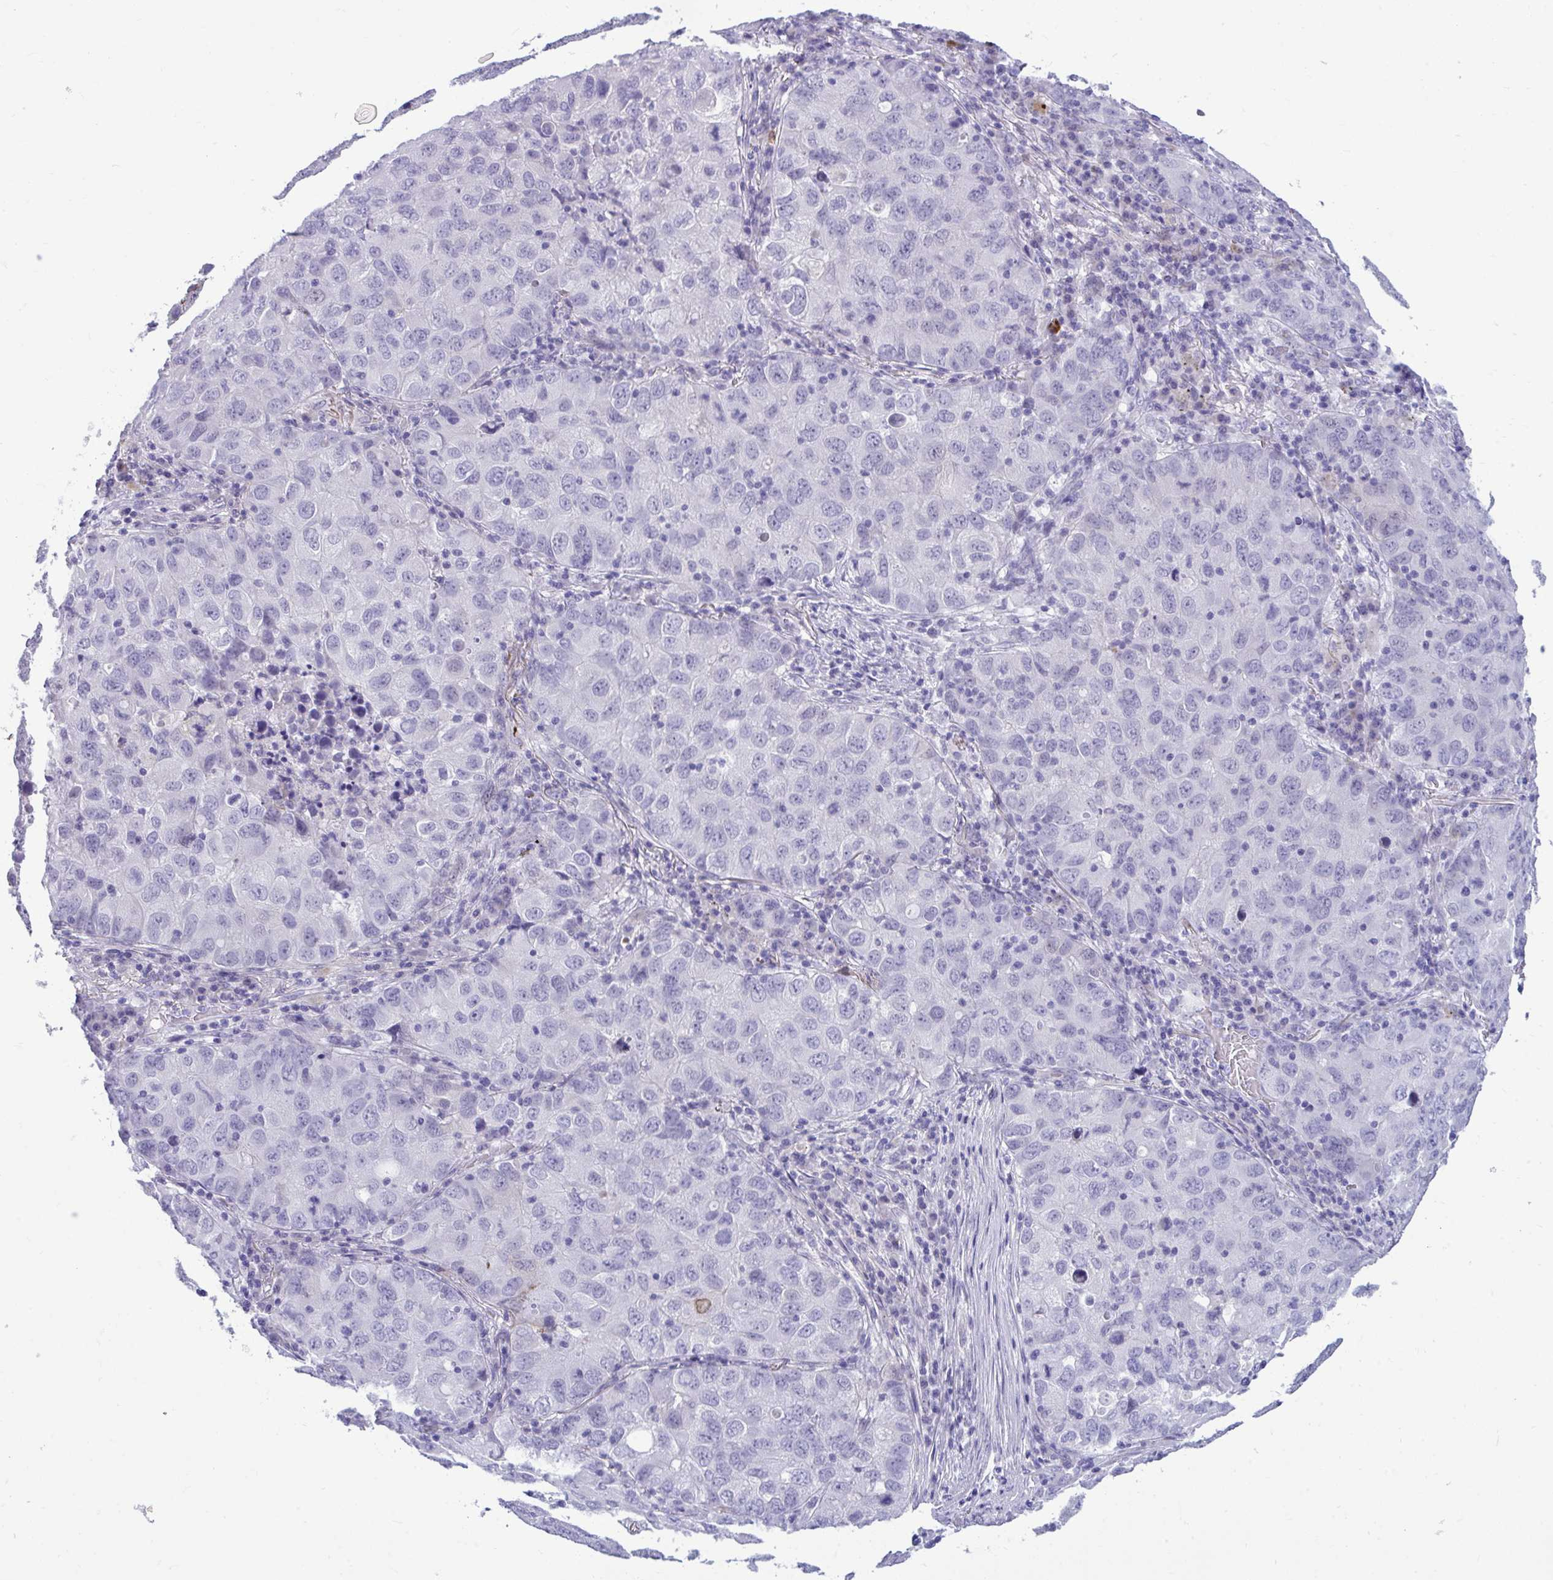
{"staining": {"intensity": "negative", "quantity": "none", "location": "none"}, "tissue": "lung cancer", "cell_type": "Tumor cells", "image_type": "cancer", "snomed": [{"axis": "morphology", "description": "Normal morphology"}, {"axis": "morphology", "description": "Adenocarcinoma, NOS"}, {"axis": "topography", "description": "Lymph node"}, {"axis": "topography", "description": "Lung"}], "caption": "Immunohistochemistry micrograph of neoplastic tissue: lung adenocarcinoma stained with DAB (3,3'-diaminobenzidine) reveals no significant protein staining in tumor cells. The staining was performed using DAB to visualize the protein expression in brown, while the nuclei were stained in blue with hematoxylin (Magnification: 20x).", "gene": "PIGZ", "patient": {"sex": "female", "age": 51}}